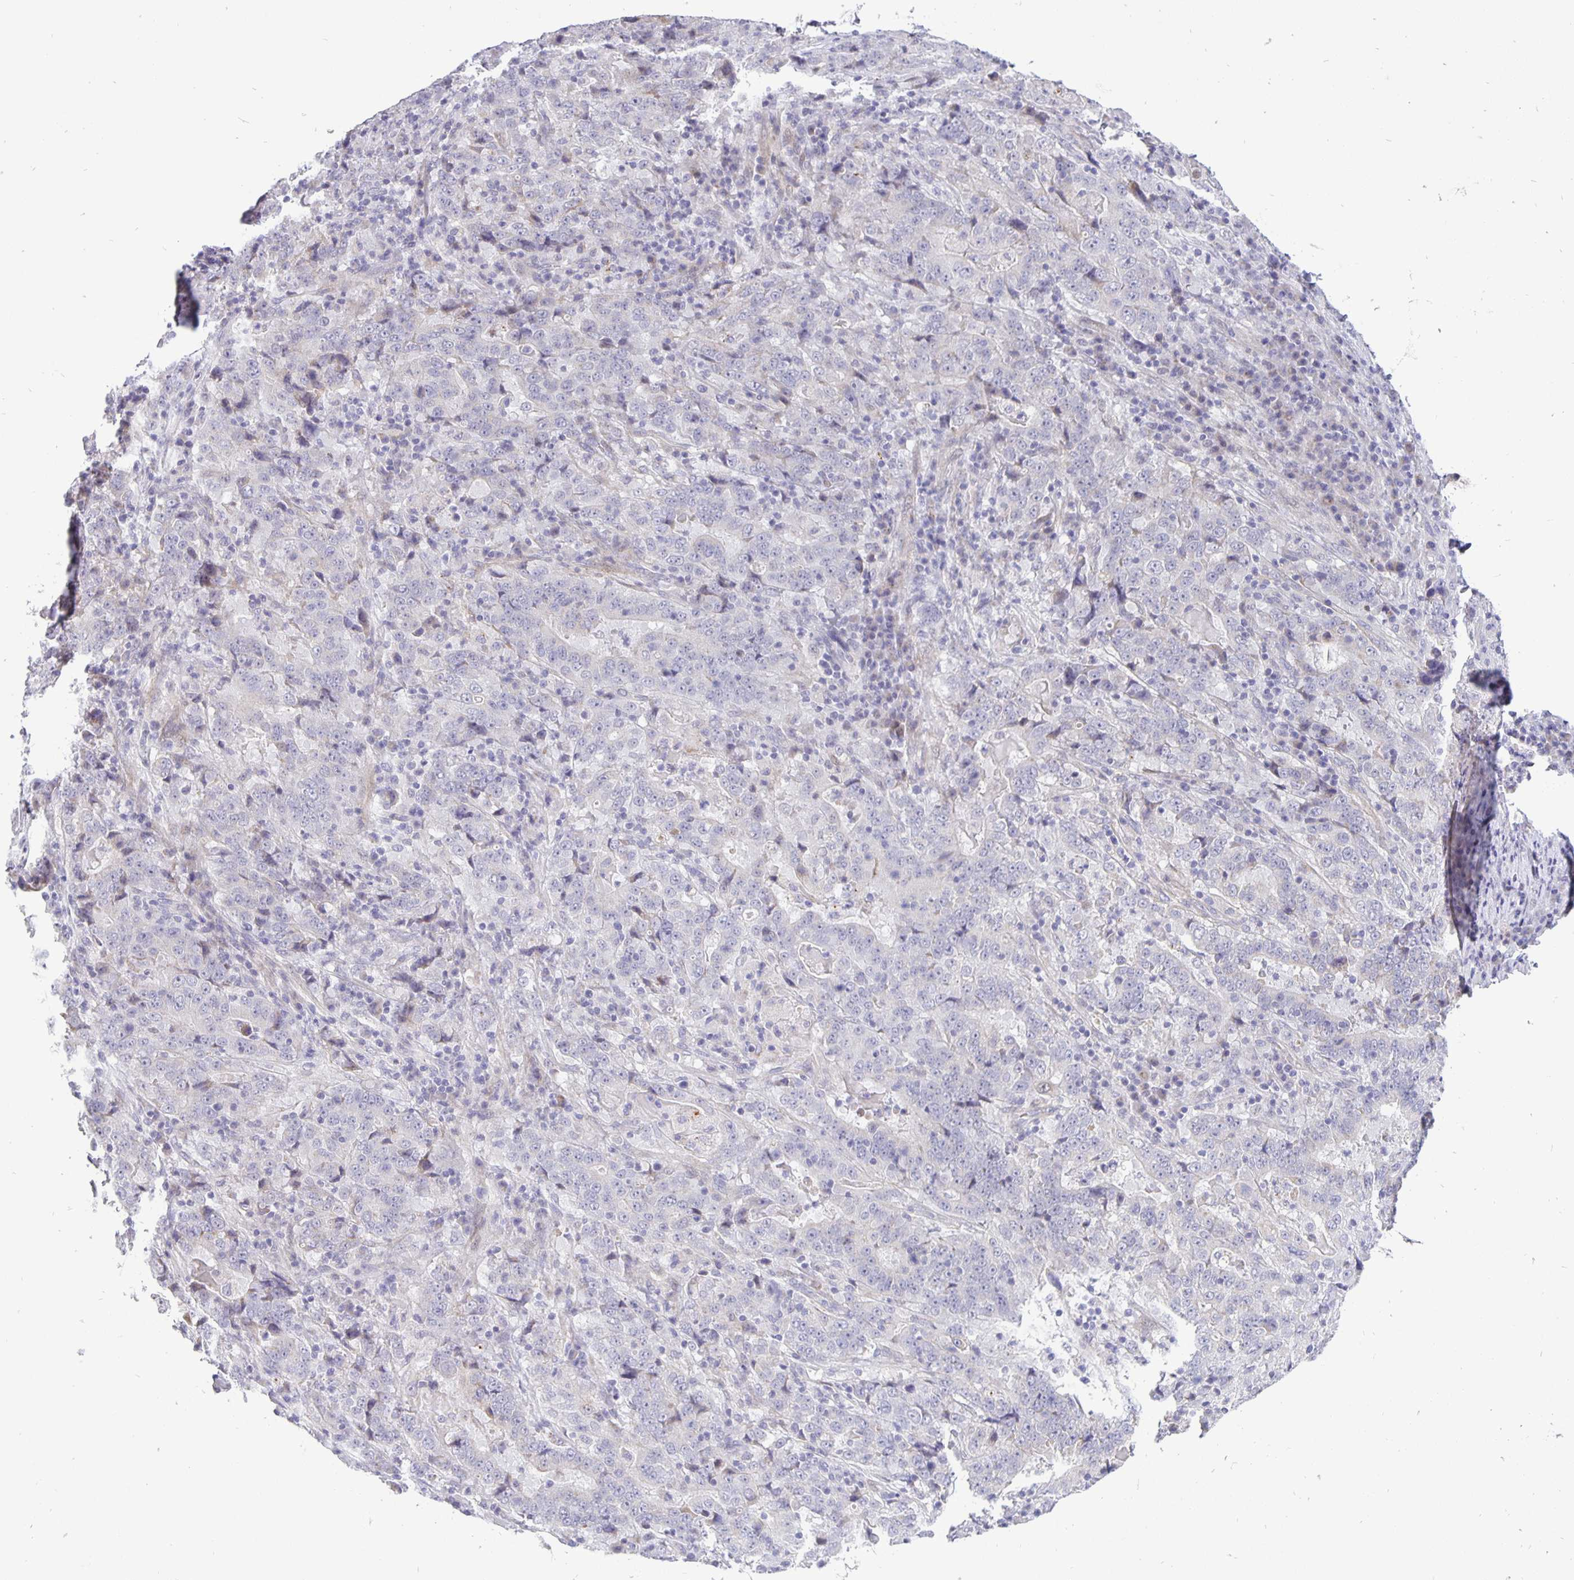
{"staining": {"intensity": "negative", "quantity": "none", "location": "none"}, "tissue": "stomach cancer", "cell_type": "Tumor cells", "image_type": "cancer", "snomed": [{"axis": "morphology", "description": "Normal tissue, NOS"}, {"axis": "morphology", "description": "Adenocarcinoma, NOS"}, {"axis": "topography", "description": "Stomach, upper"}, {"axis": "topography", "description": "Stomach"}], "caption": "Photomicrograph shows no significant protein positivity in tumor cells of adenocarcinoma (stomach).", "gene": "ERBB2", "patient": {"sex": "male", "age": 59}}